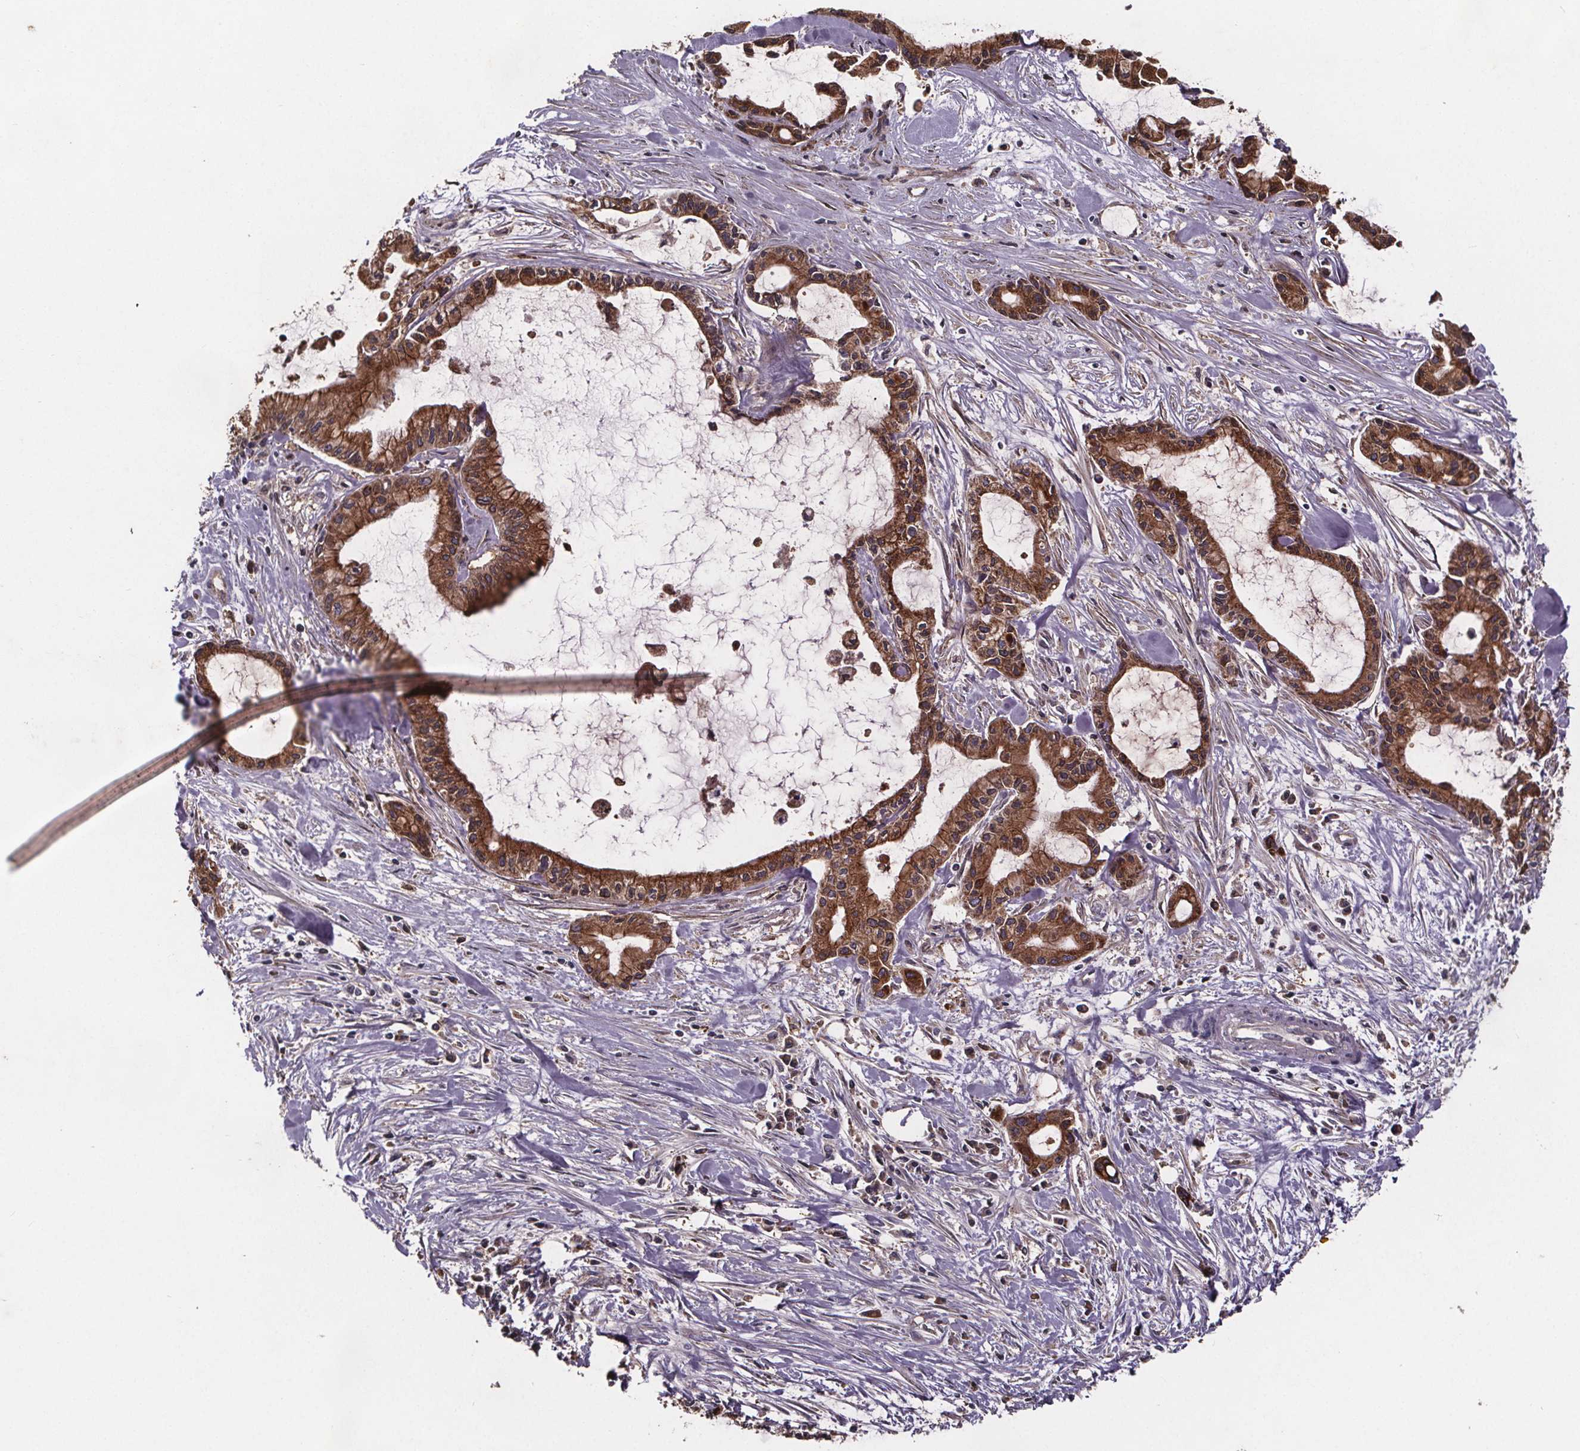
{"staining": {"intensity": "strong", "quantity": ">75%", "location": "cytoplasmic/membranous"}, "tissue": "pancreatic cancer", "cell_type": "Tumor cells", "image_type": "cancer", "snomed": [{"axis": "morphology", "description": "Adenocarcinoma, NOS"}, {"axis": "topography", "description": "Pancreas"}], "caption": "Human pancreatic cancer stained with a protein marker demonstrates strong staining in tumor cells.", "gene": "FASTKD3", "patient": {"sex": "male", "age": 48}}